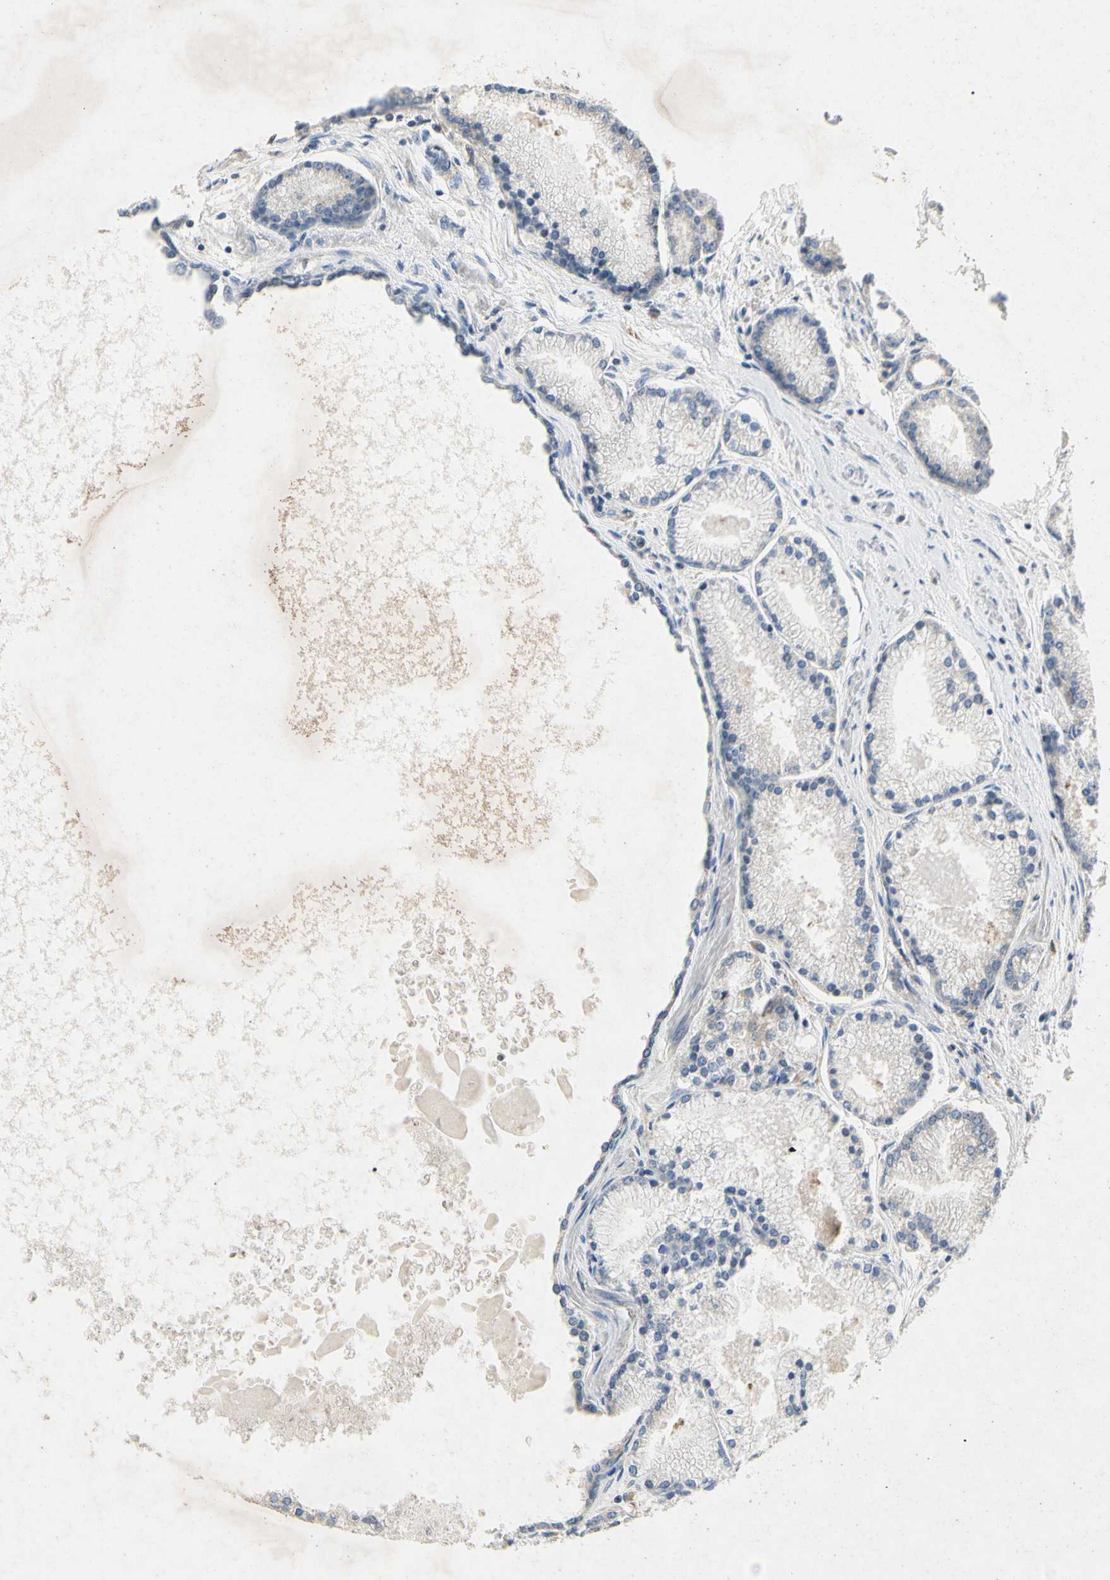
{"staining": {"intensity": "negative", "quantity": "none", "location": "none"}, "tissue": "prostate cancer", "cell_type": "Tumor cells", "image_type": "cancer", "snomed": [{"axis": "morphology", "description": "Adenocarcinoma, High grade"}, {"axis": "topography", "description": "Prostate"}], "caption": "Immunohistochemistry (IHC) of human high-grade adenocarcinoma (prostate) demonstrates no staining in tumor cells. The staining is performed using DAB (3,3'-diaminobenzidine) brown chromogen with nuclei counter-stained in using hematoxylin.", "gene": "RPS6KA1", "patient": {"sex": "male", "age": 61}}